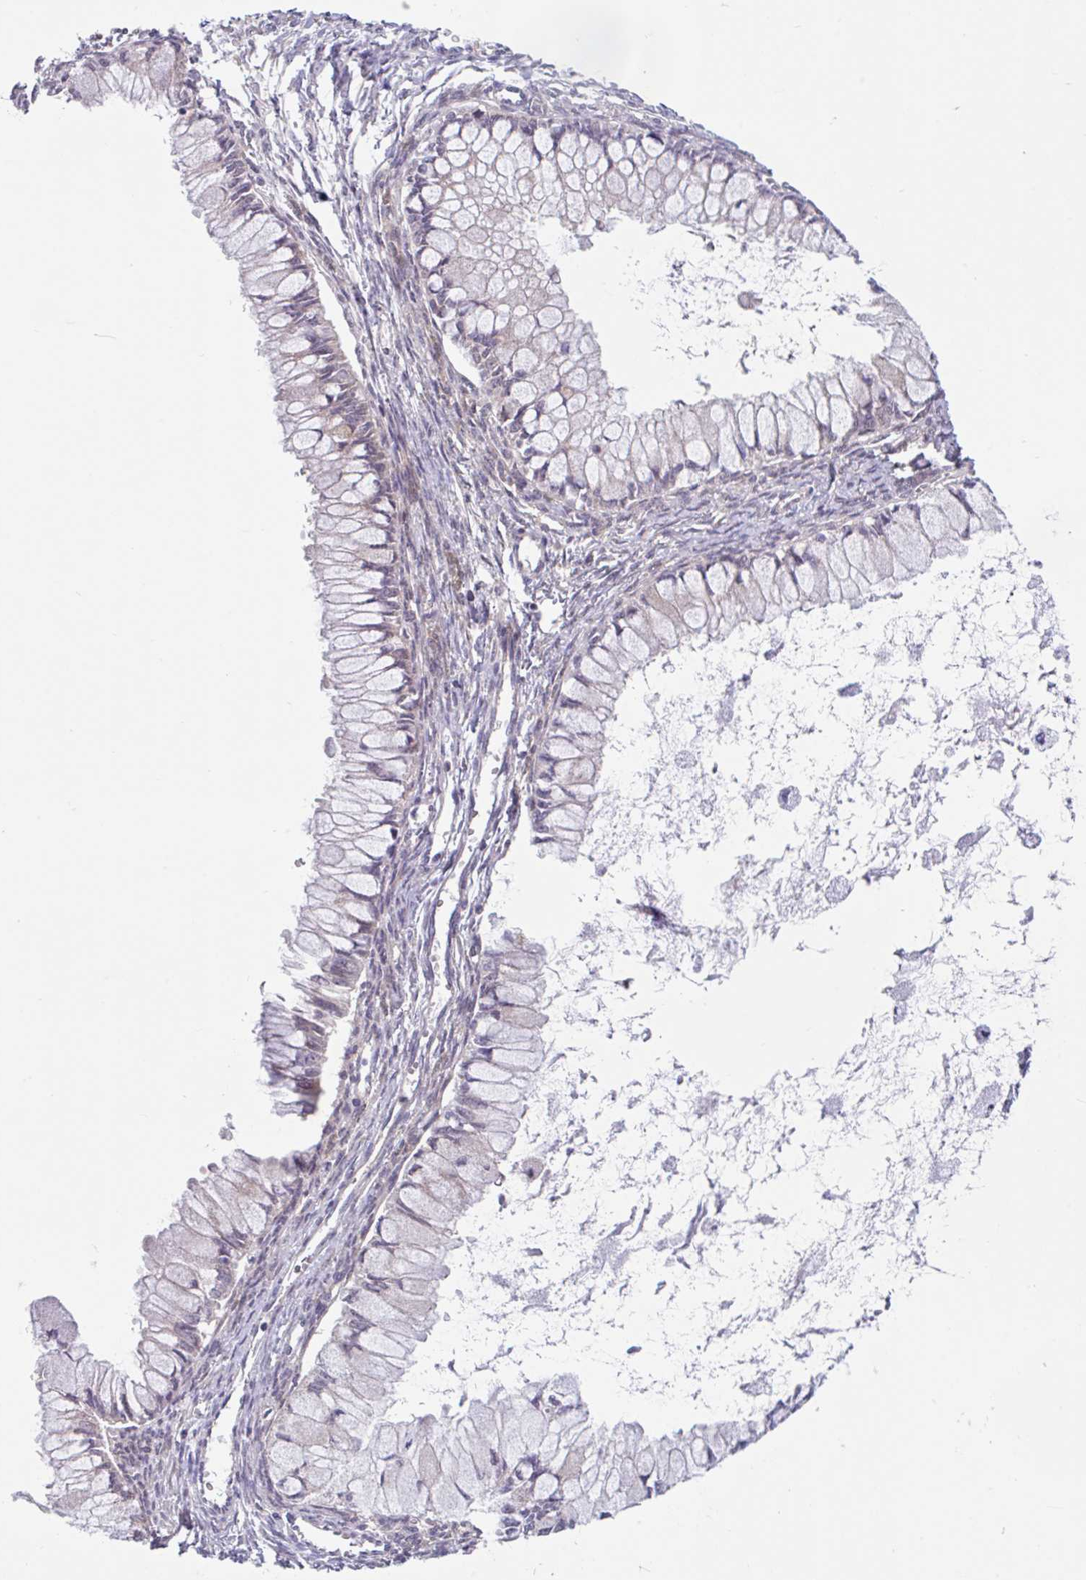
{"staining": {"intensity": "weak", "quantity": "<25%", "location": "nuclear"}, "tissue": "ovarian cancer", "cell_type": "Tumor cells", "image_type": "cancer", "snomed": [{"axis": "morphology", "description": "Cystadenocarcinoma, mucinous, NOS"}, {"axis": "topography", "description": "Ovary"}], "caption": "IHC of human mucinous cystadenocarcinoma (ovarian) exhibits no staining in tumor cells. (DAB (3,3'-diaminobenzidine) immunohistochemistry visualized using brightfield microscopy, high magnification).", "gene": "RALBP1", "patient": {"sex": "female", "age": 34}}